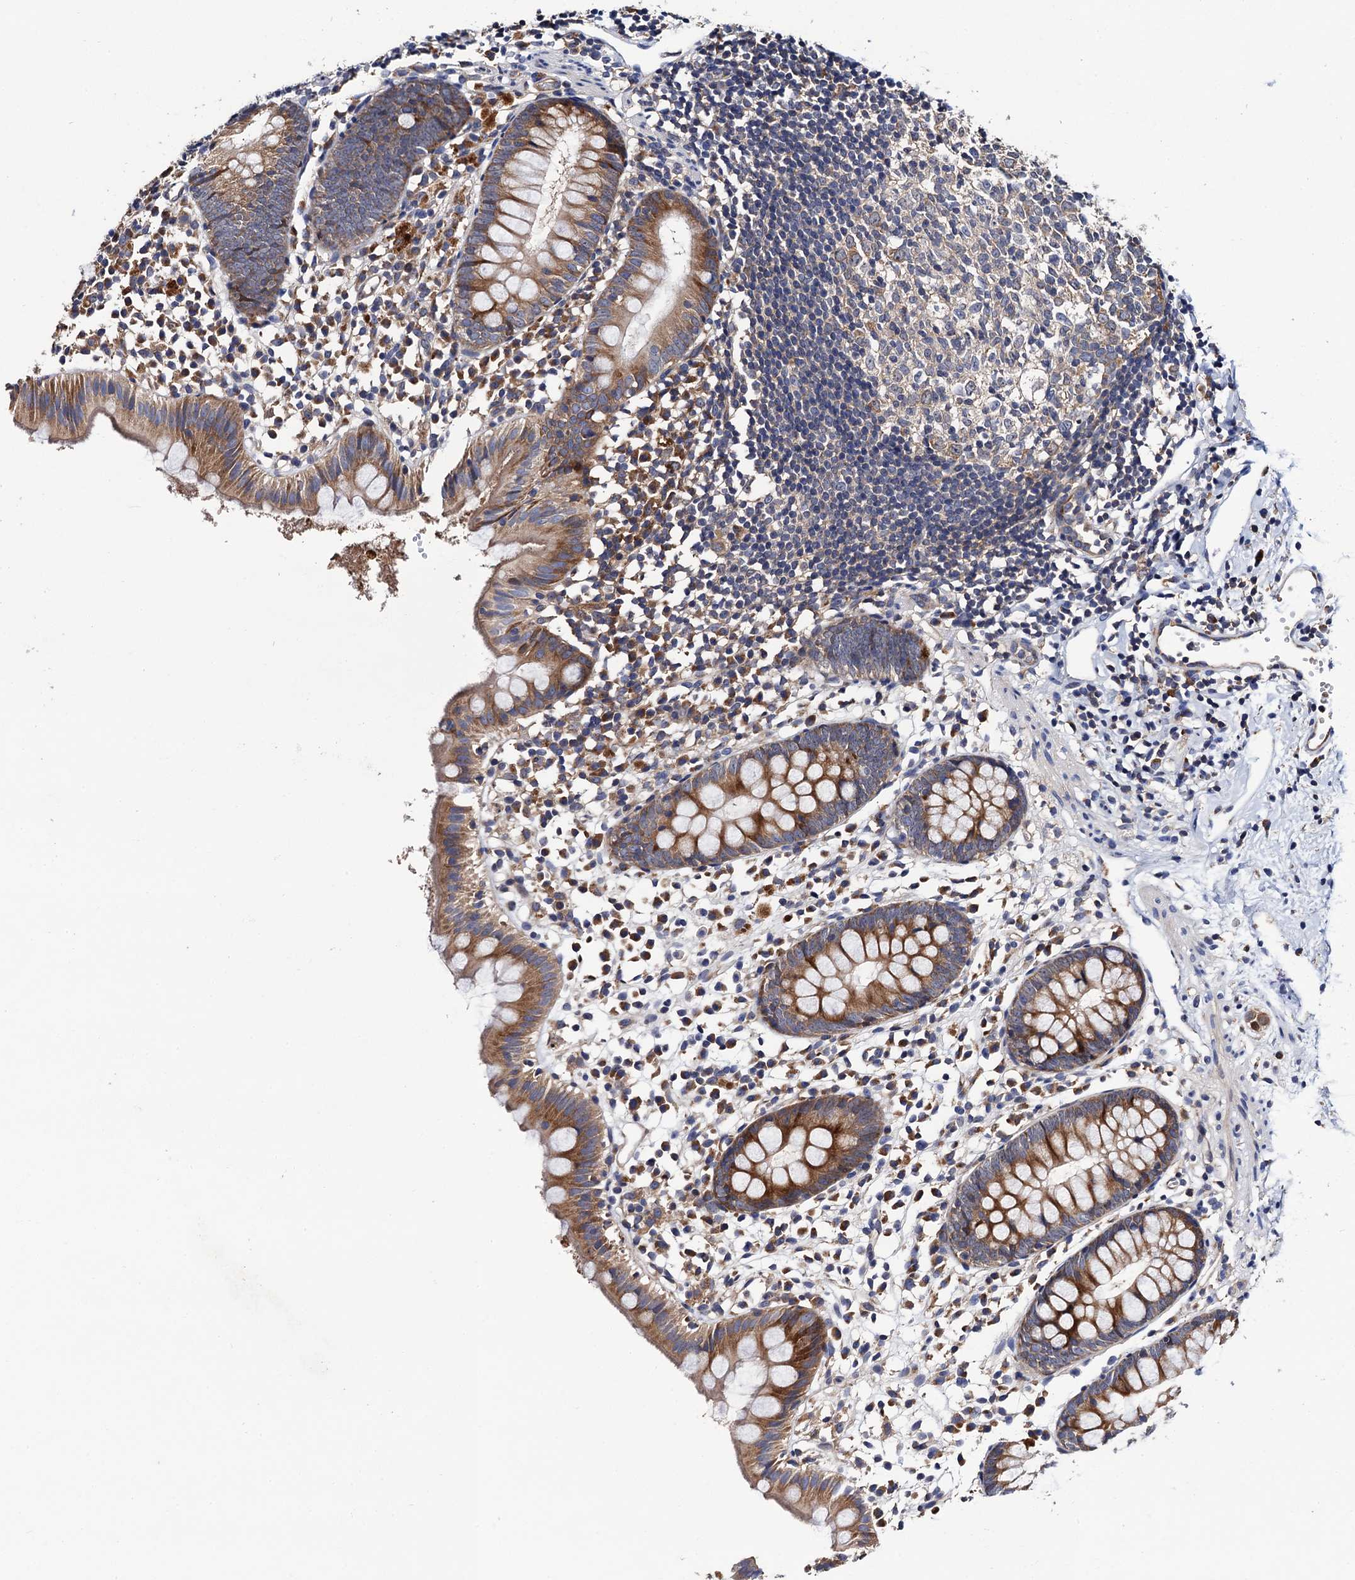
{"staining": {"intensity": "moderate", "quantity": ">75%", "location": "cytoplasmic/membranous"}, "tissue": "appendix", "cell_type": "Glandular cells", "image_type": "normal", "snomed": [{"axis": "morphology", "description": "Normal tissue, NOS"}, {"axis": "topography", "description": "Appendix"}], "caption": "Brown immunohistochemical staining in benign human appendix reveals moderate cytoplasmic/membranous expression in approximately >75% of glandular cells.", "gene": "TRMT112", "patient": {"sex": "female", "age": 20}}